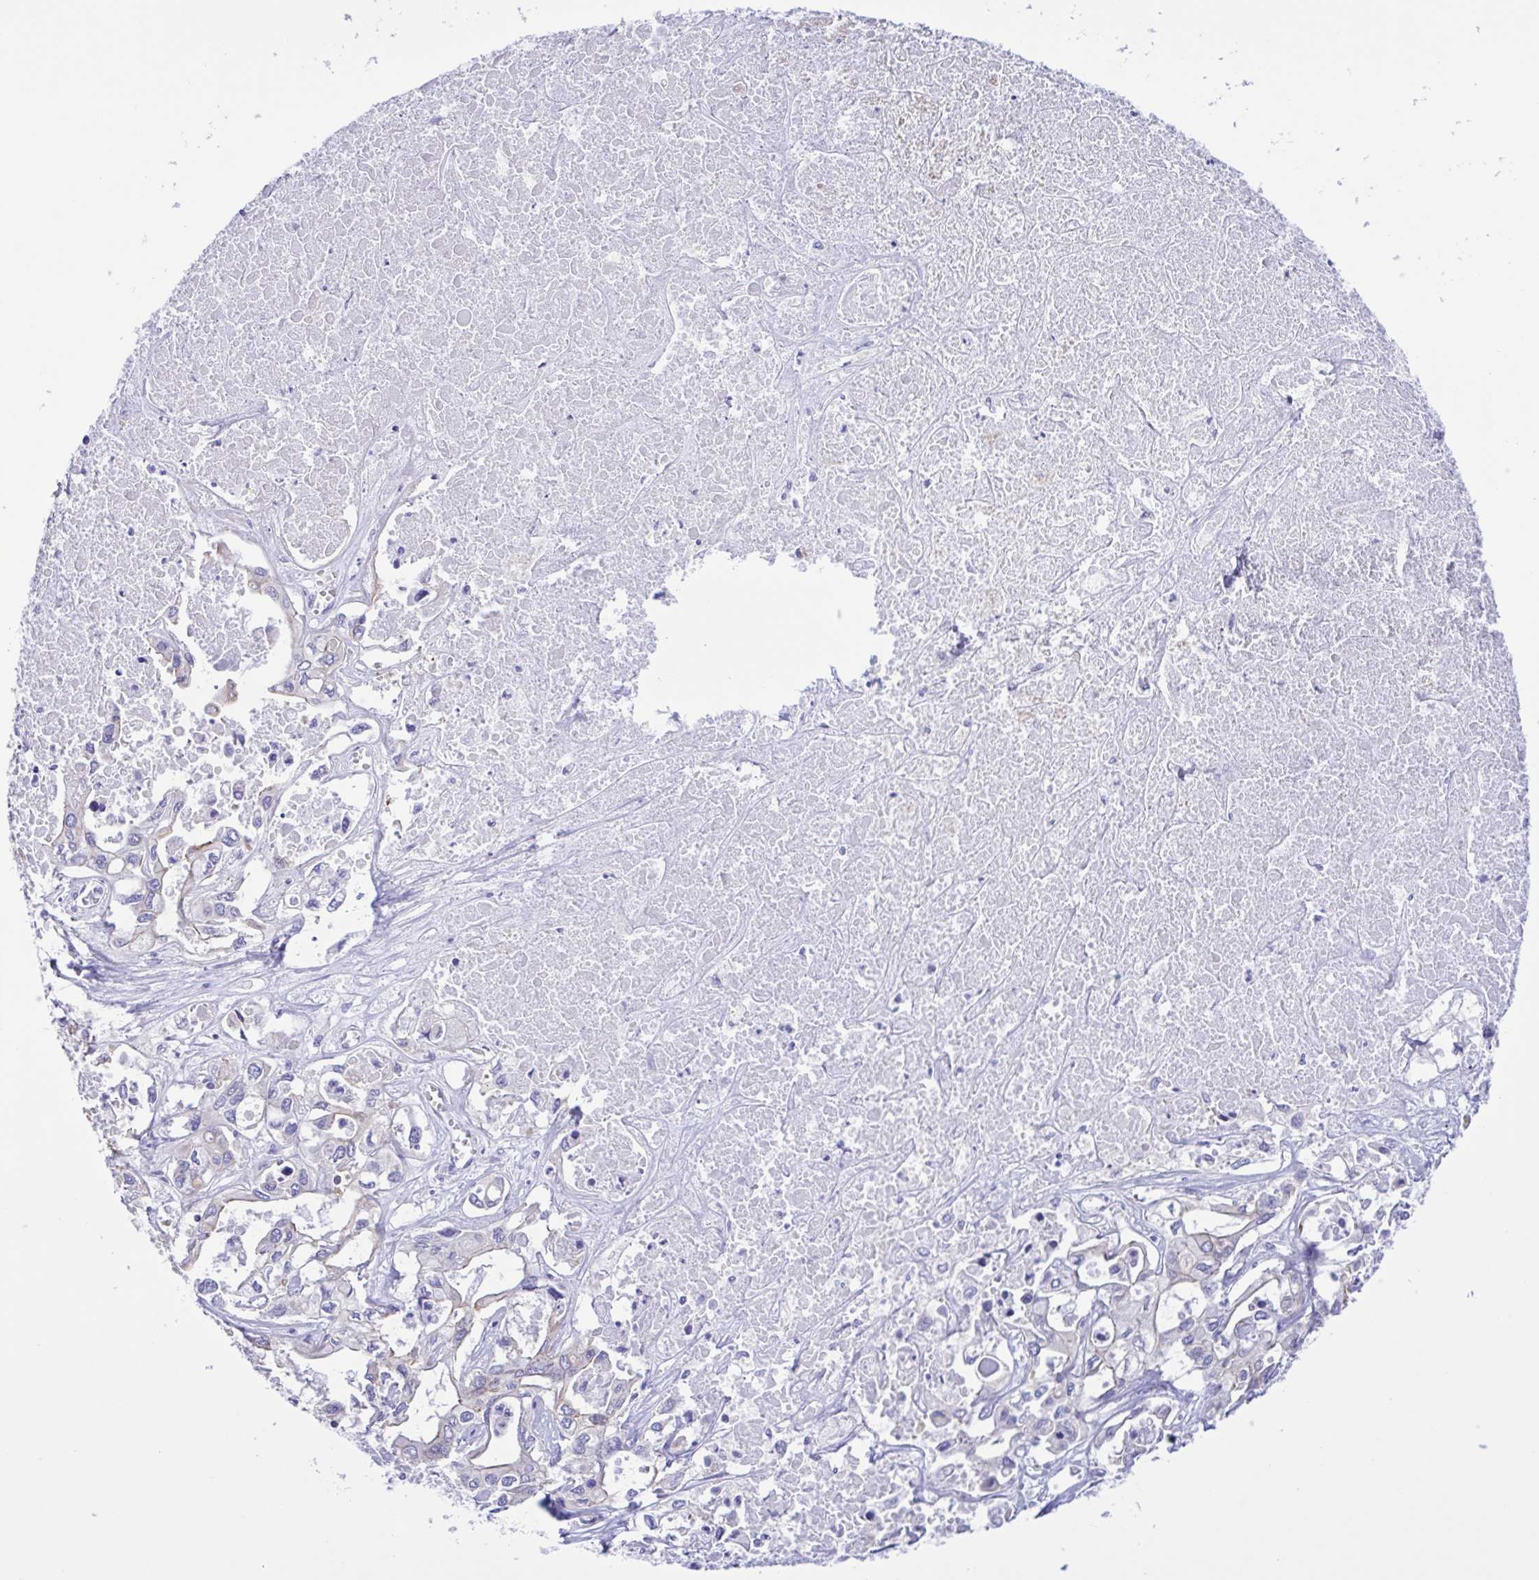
{"staining": {"intensity": "negative", "quantity": "none", "location": "none"}, "tissue": "liver cancer", "cell_type": "Tumor cells", "image_type": "cancer", "snomed": [{"axis": "morphology", "description": "Cholangiocarcinoma"}, {"axis": "topography", "description": "Liver"}], "caption": "Immunohistochemistry of cholangiocarcinoma (liver) exhibits no expression in tumor cells.", "gene": "CYP11A1", "patient": {"sex": "female", "age": 64}}